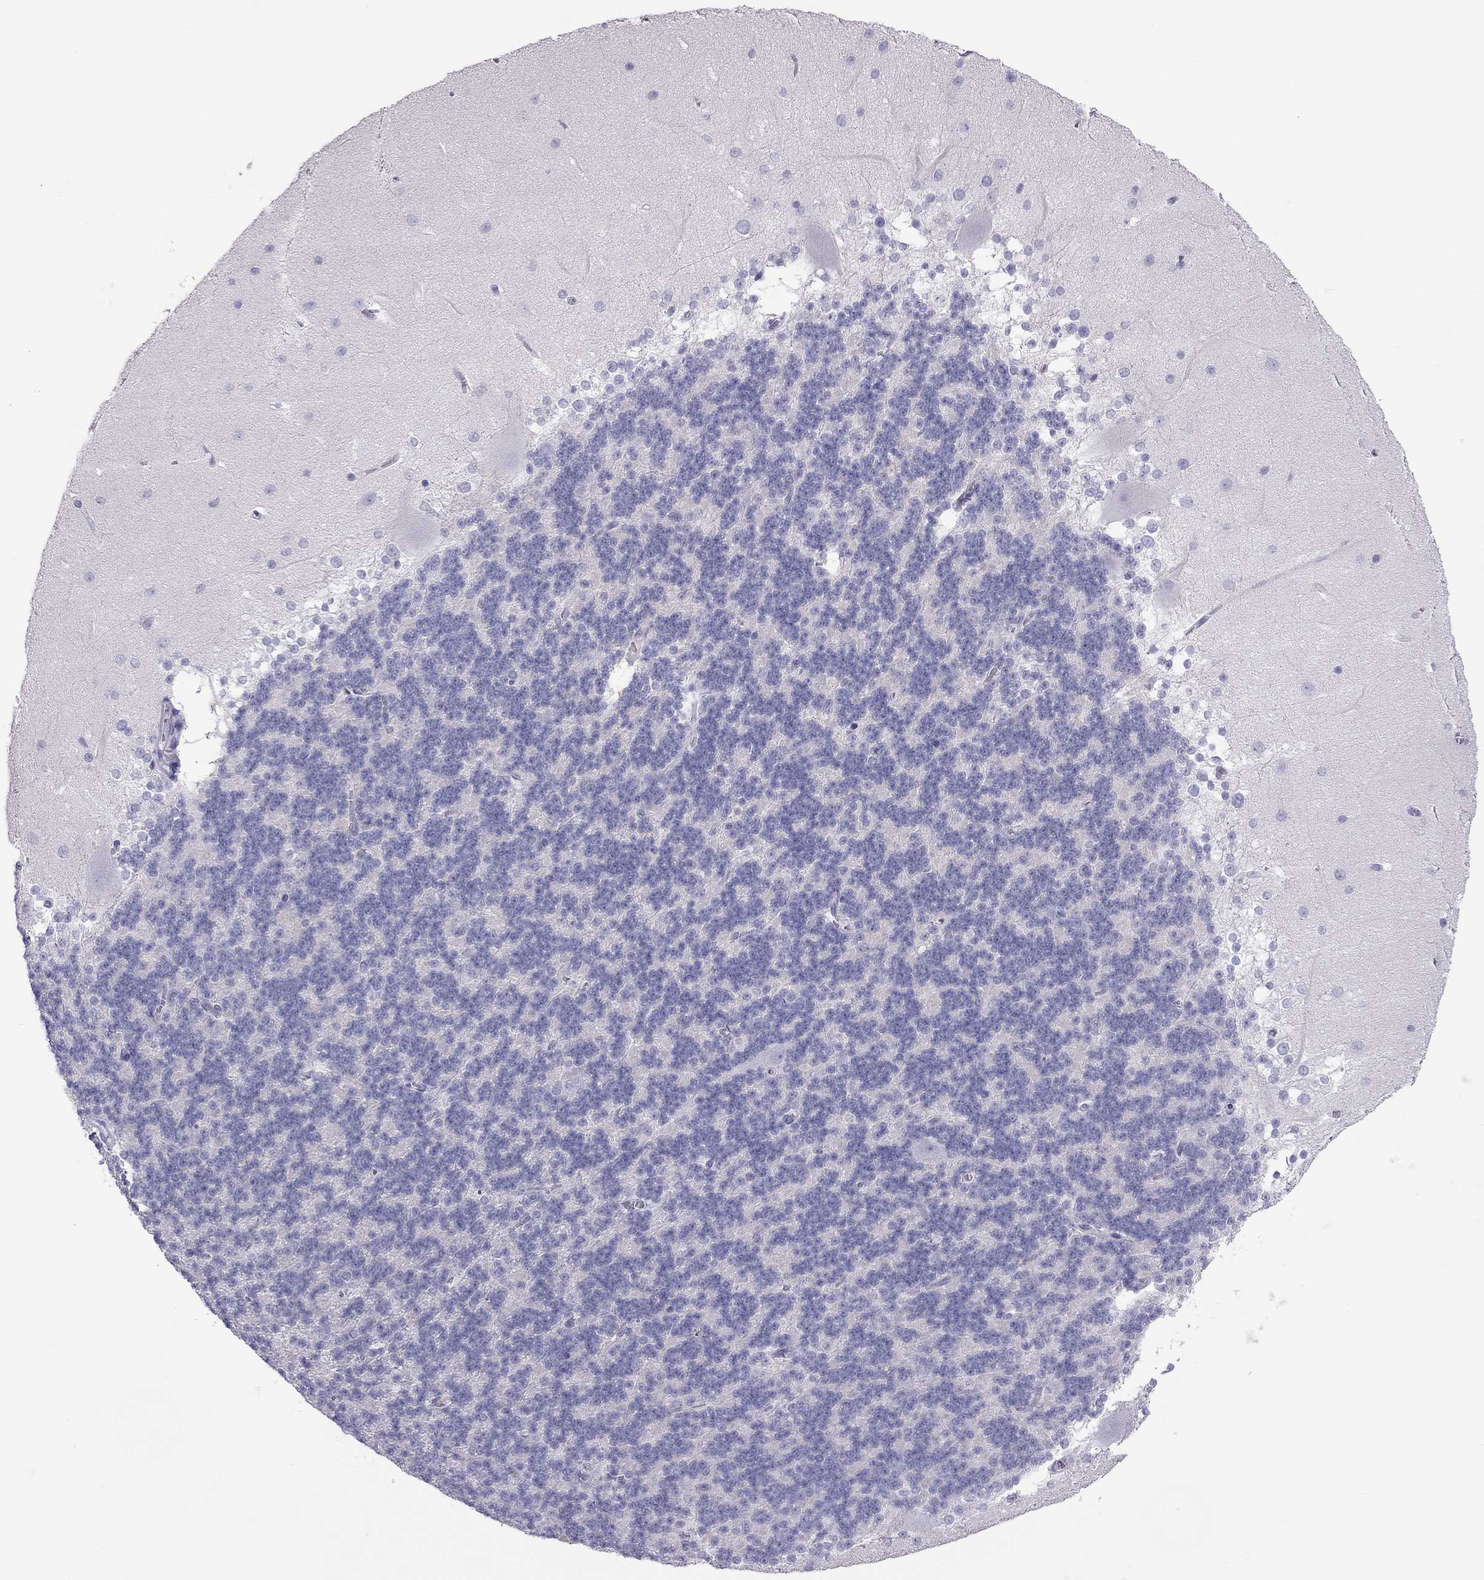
{"staining": {"intensity": "negative", "quantity": "none", "location": "none"}, "tissue": "cerebellum", "cell_type": "Cells in granular layer", "image_type": "normal", "snomed": [{"axis": "morphology", "description": "Normal tissue, NOS"}, {"axis": "topography", "description": "Cerebellum"}], "caption": "Micrograph shows no protein positivity in cells in granular layer of benign cerebellum. Brightfield microscopy of immunohistochemistry (IHC) stained with DAB (brown) and hematoxylin (blue), captured at high magnification.", "gene": "TEX14", "patient": {"sex": "female", "age": 19}}